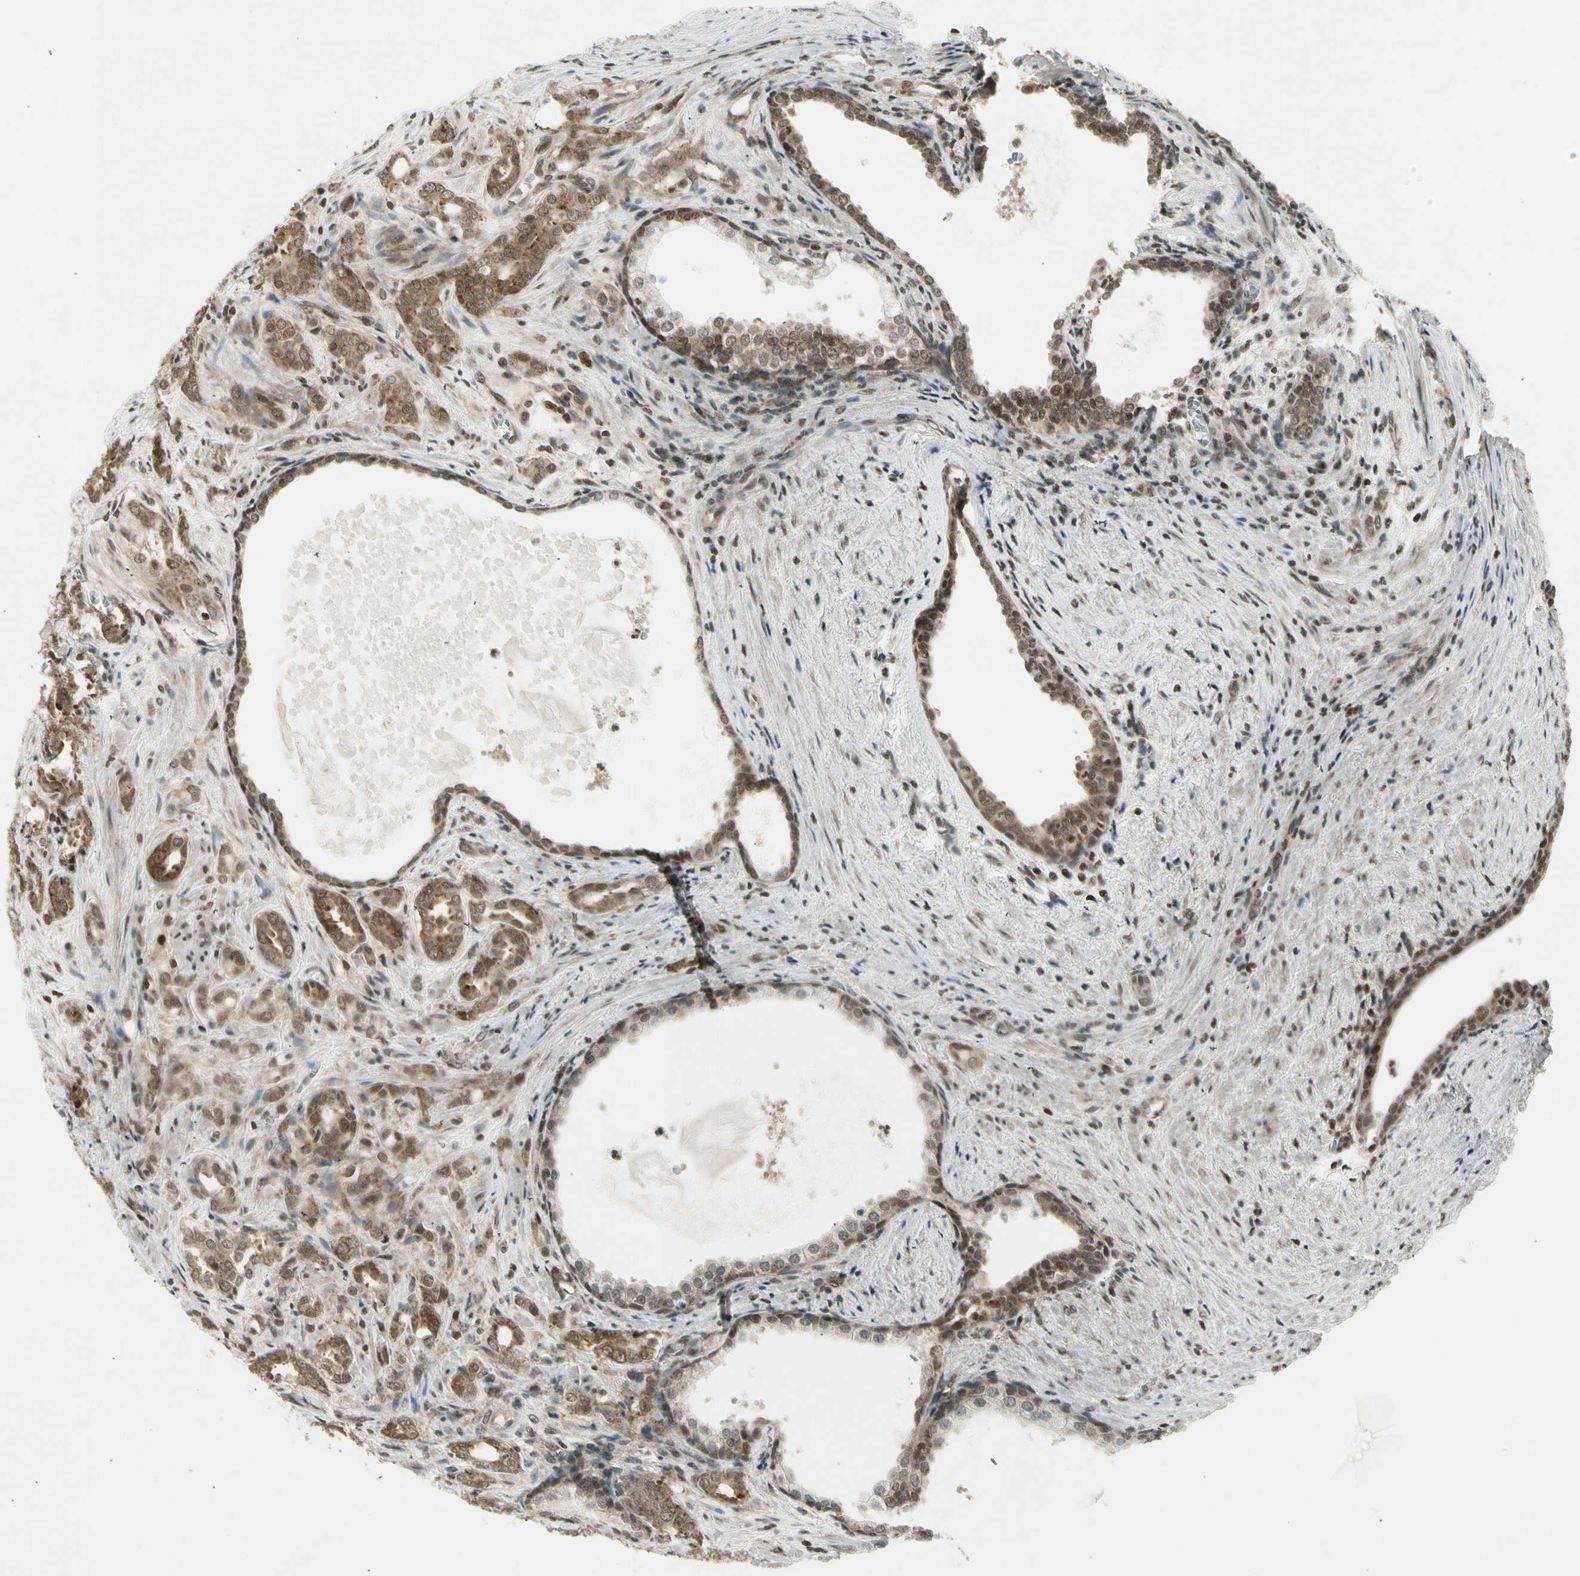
{"staining": {"intensity": "moderate", "quantity": "25%-75%", "location": "cytoplasmic/membranous"}, "tissue": "prostate cancer", "cell_type": "Tumor cells", "image_type": "cancer", "snomed": [{"axis": "morphology", "description": "Adenocarcinoma, High grade"}, {"axis": "topography", "description": "Prostate"}], "caption": "A high-resolution image shows immunohistochemistry (IHC) staining of prostate high-grade adenocarcinoma, which reveals moderate cytoplasmic/membranous positivity in approximately 25%-75% of tumor cells.", "gene": "SMN2", "patient": {"sex": "male", "age": 64}}